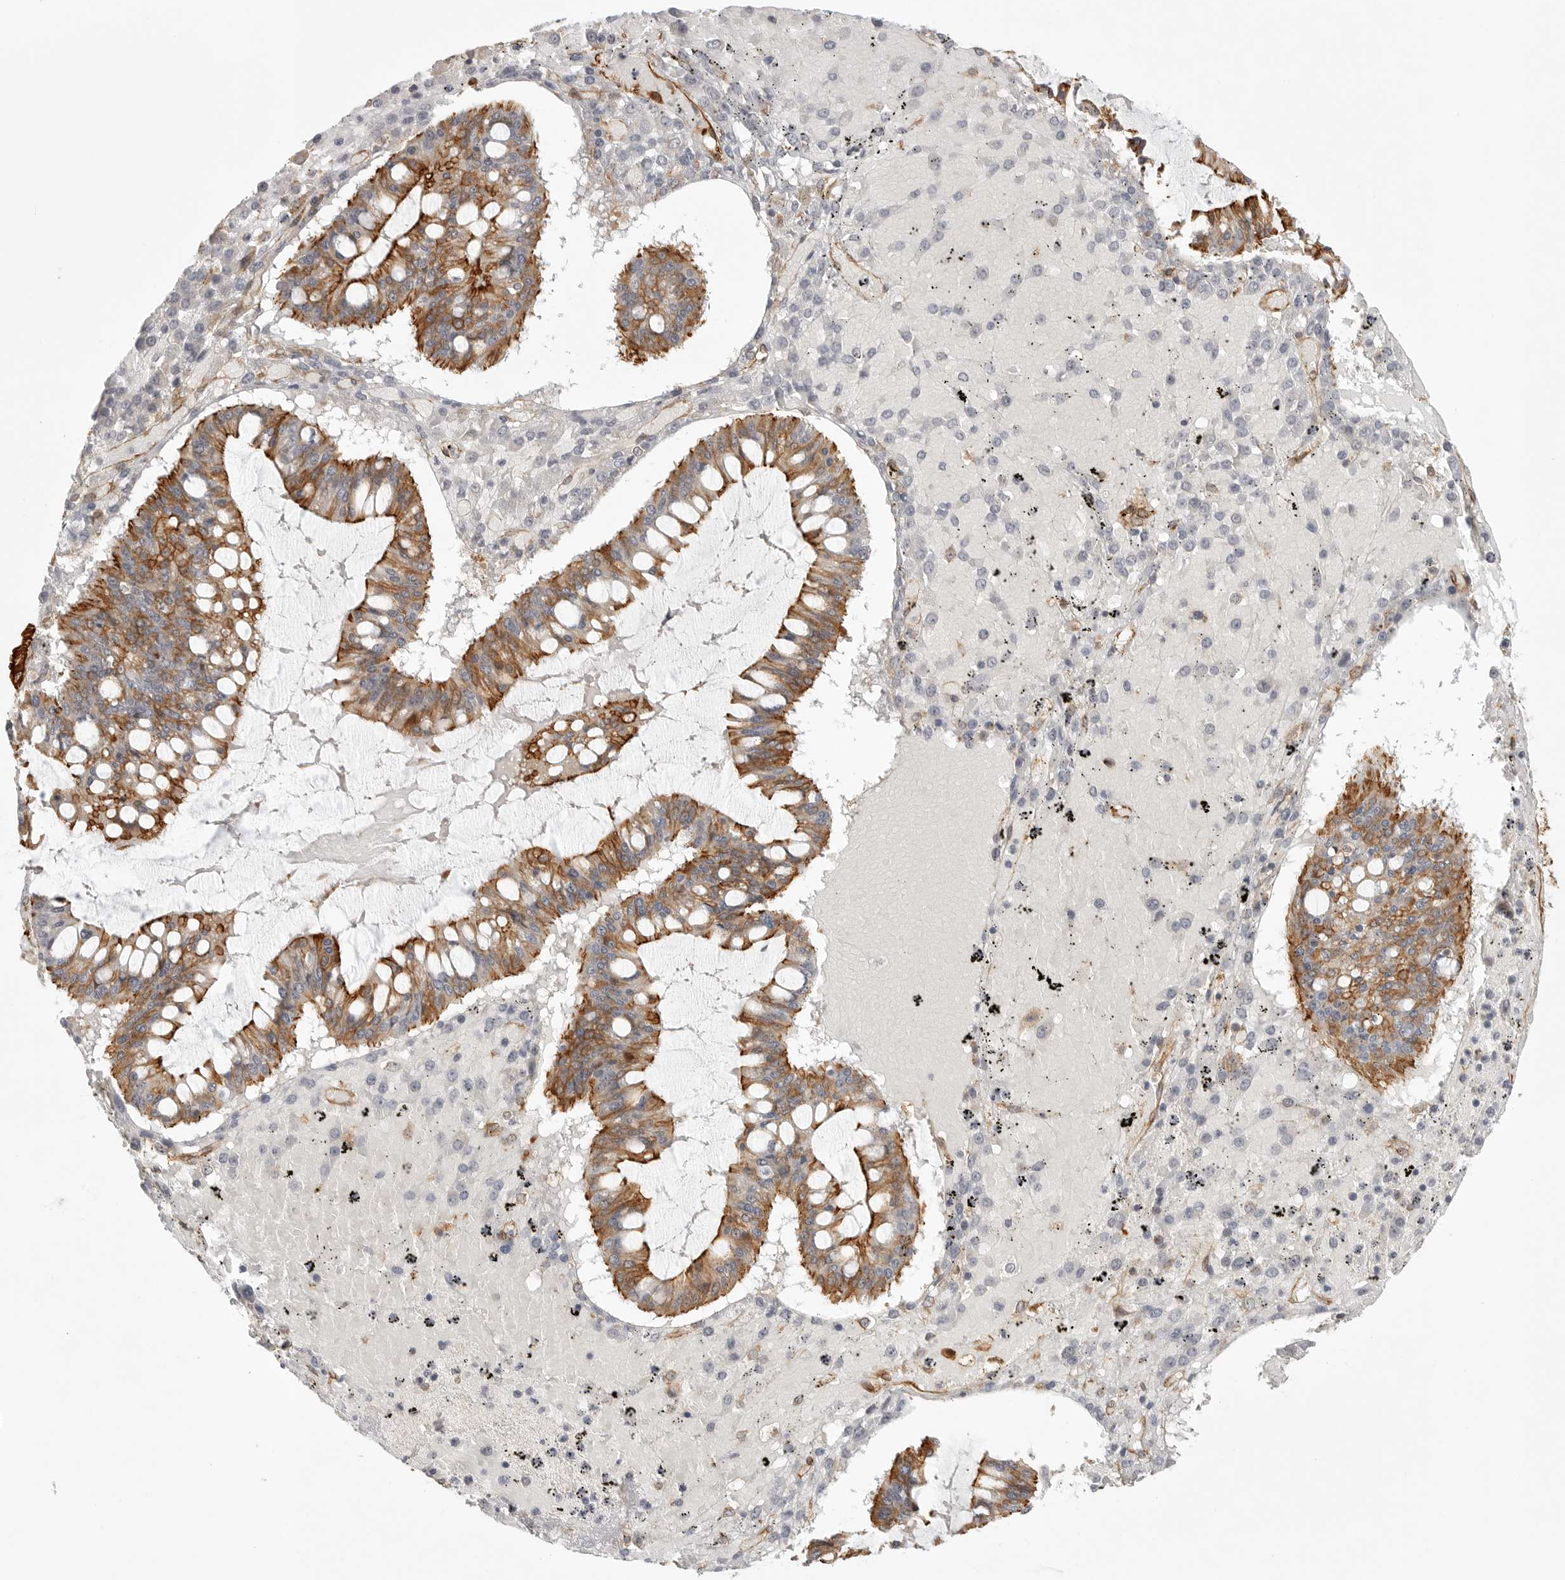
{"staining": {"intensity": "moderate", "quantity": ">75%", "location": "cytoplasmic/membranous"}, "tissue": "ovarian cancer", "cell_type": "Tumor cells", "image_type": "cancer", "snomed": [{"axis": "morphology", "description": "Cystadenocarcinoma, mucinous, NOS"}, {"axis": "topography", "description": "Ovary"}], "caption": "Immunohistochemical staining of human mucinous cystadenocarcinoma (ovarian) exhibits moderate cytoplasmic/membranous protein positivity in about >75% of tumor cells. The protein of interest is stained brown, and the nuclei are stained in blue (DAB (3,3'-diaminobenzidine) IHC with brightfield microscopy, high magnification).", "gene": "ATOH7", "patient": {"sex": "female", "age": 73}}